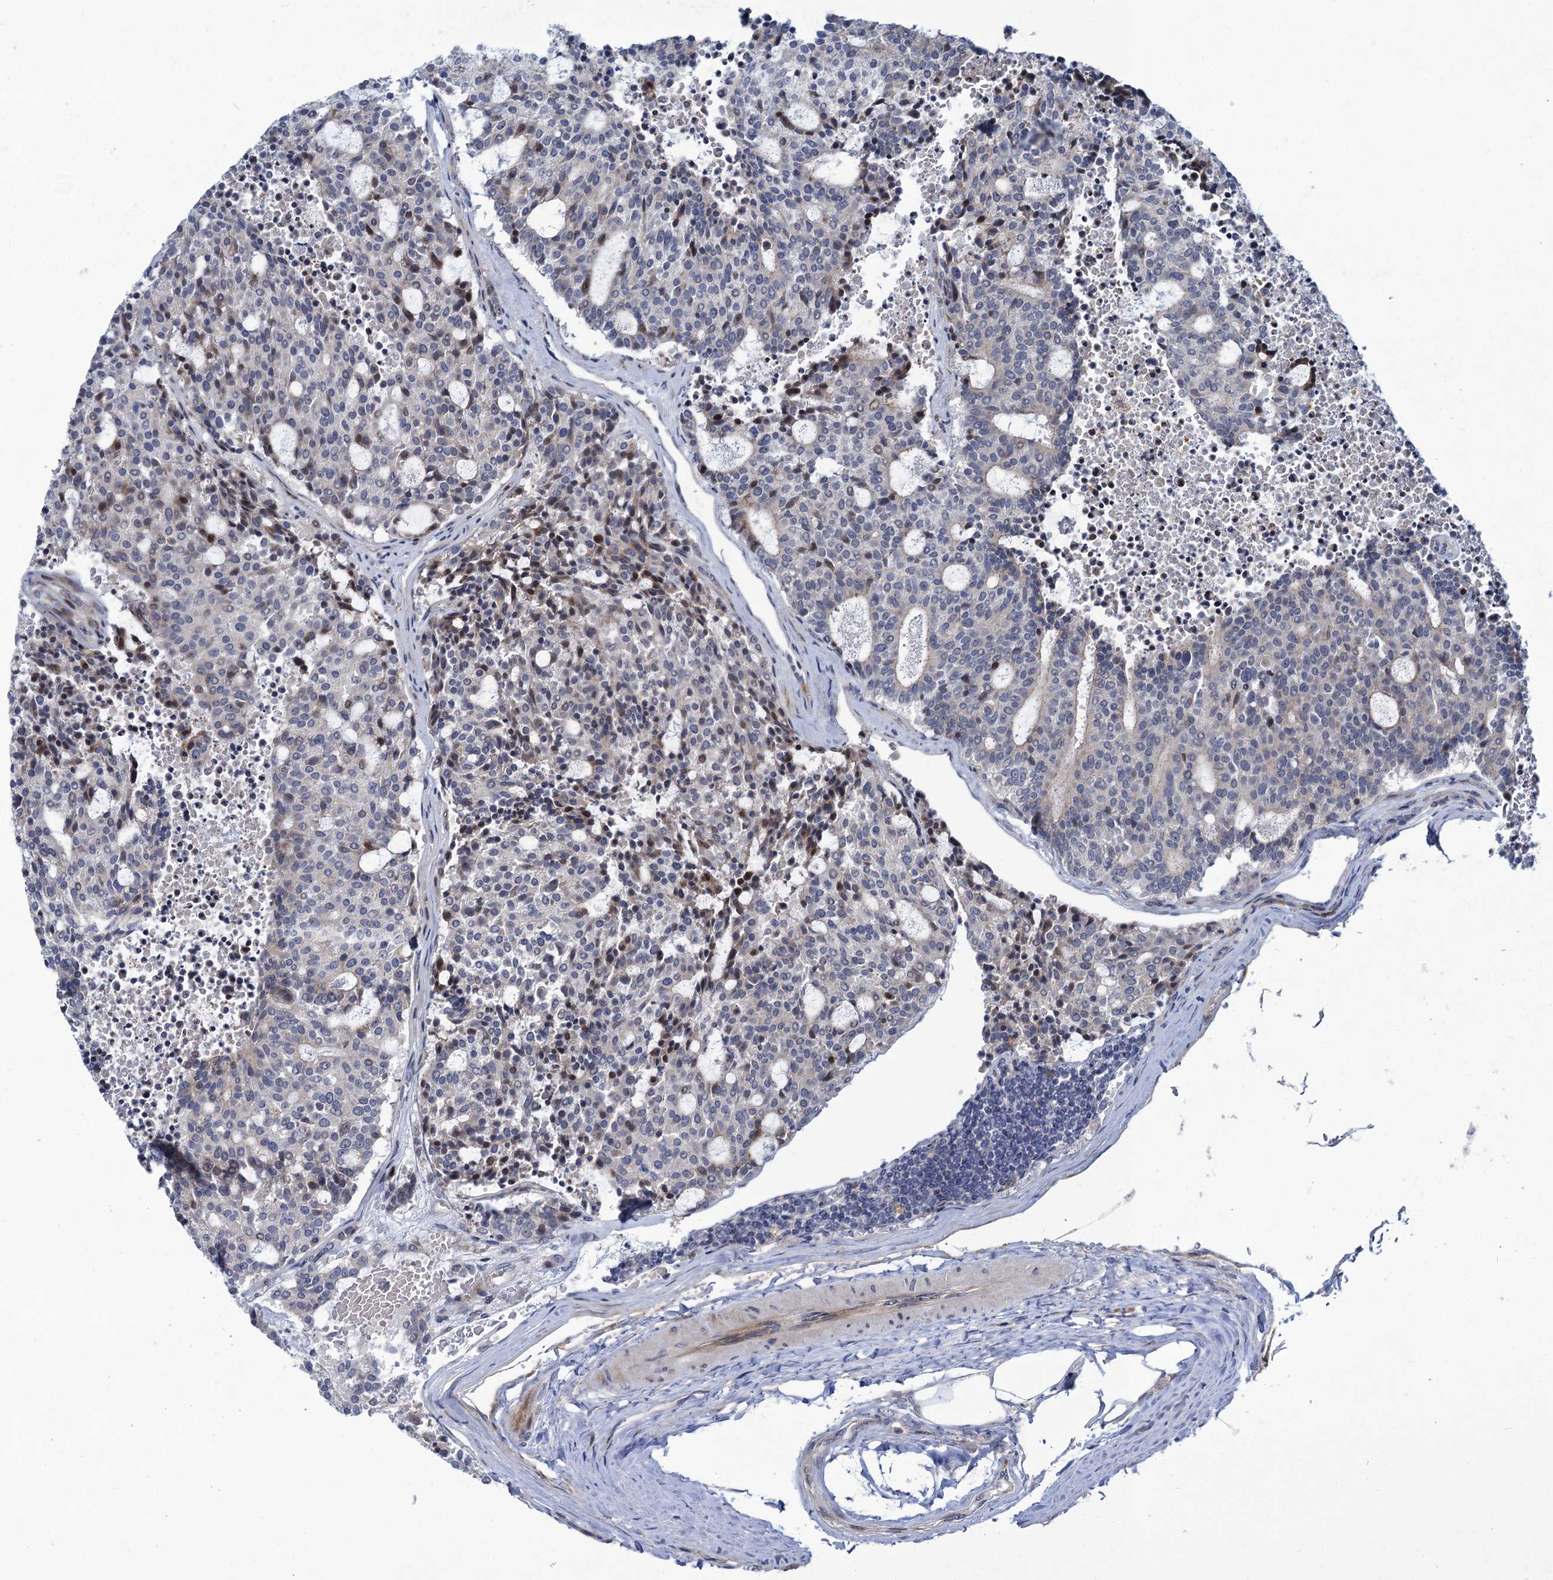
{"staining": {"intensity": "negative", "quantity": "none", "location": "none"}, "tissue": "carcinoid", "cell_type": "Tumor cells", "image_type": "cancer", "snomed": [{"axis": "morphology", "description": "Carcinoid, malignant, NOS"}, {"axis": "topography", "description": "Pancreas"}], "caption": "An immunohistochemistry photomicrograph of carcinoid is shown. There is no staining in tumor cells of carcinoid. Nuclei are stained in blue.", "gene": "QPCTL", "patient": {"sex": "female", "age": 54}}